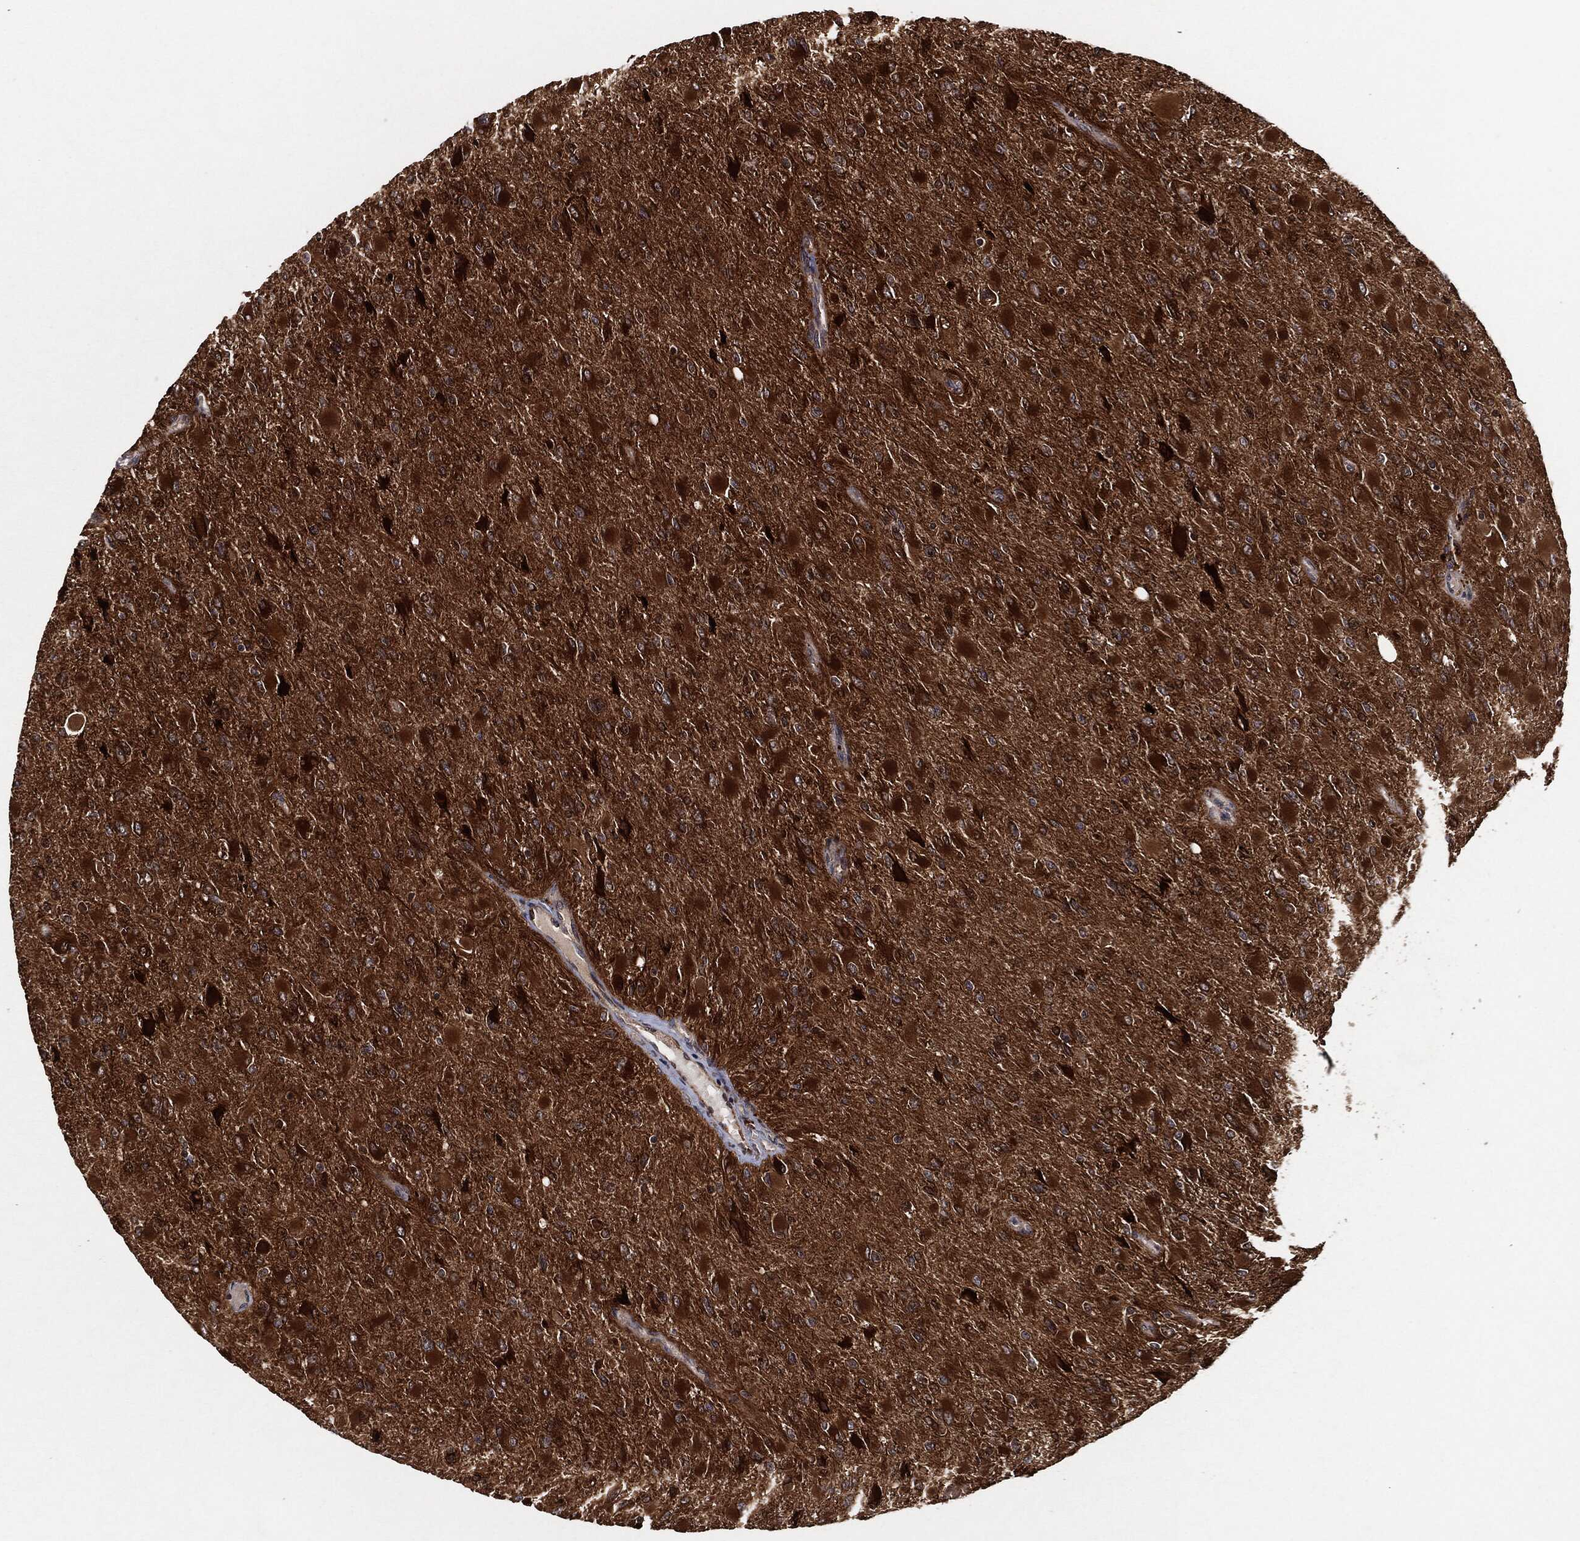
{"staining": {"intensity": "strong", "quantity": ">75%", "location": "cytoplasmic/membranous,nuclear"}, "tissue": "glioma", "cell_type": "Tumor cells", "image_type": "cancer", "snomed": [{"axis": "morphology", "description": "Glioma, malignant, High grade"}, {"axis": "topography", "description": "Cerebral cortex"}], "caption": "Human malignant glioma (high-grade) stained with a brown dye exhibits strong cytoplasmic/membranous and nuclear positive positivity in about >75% of tumor cells.", "gene": "BCAR1", "patient": {"sex": "female", "age": 36}}